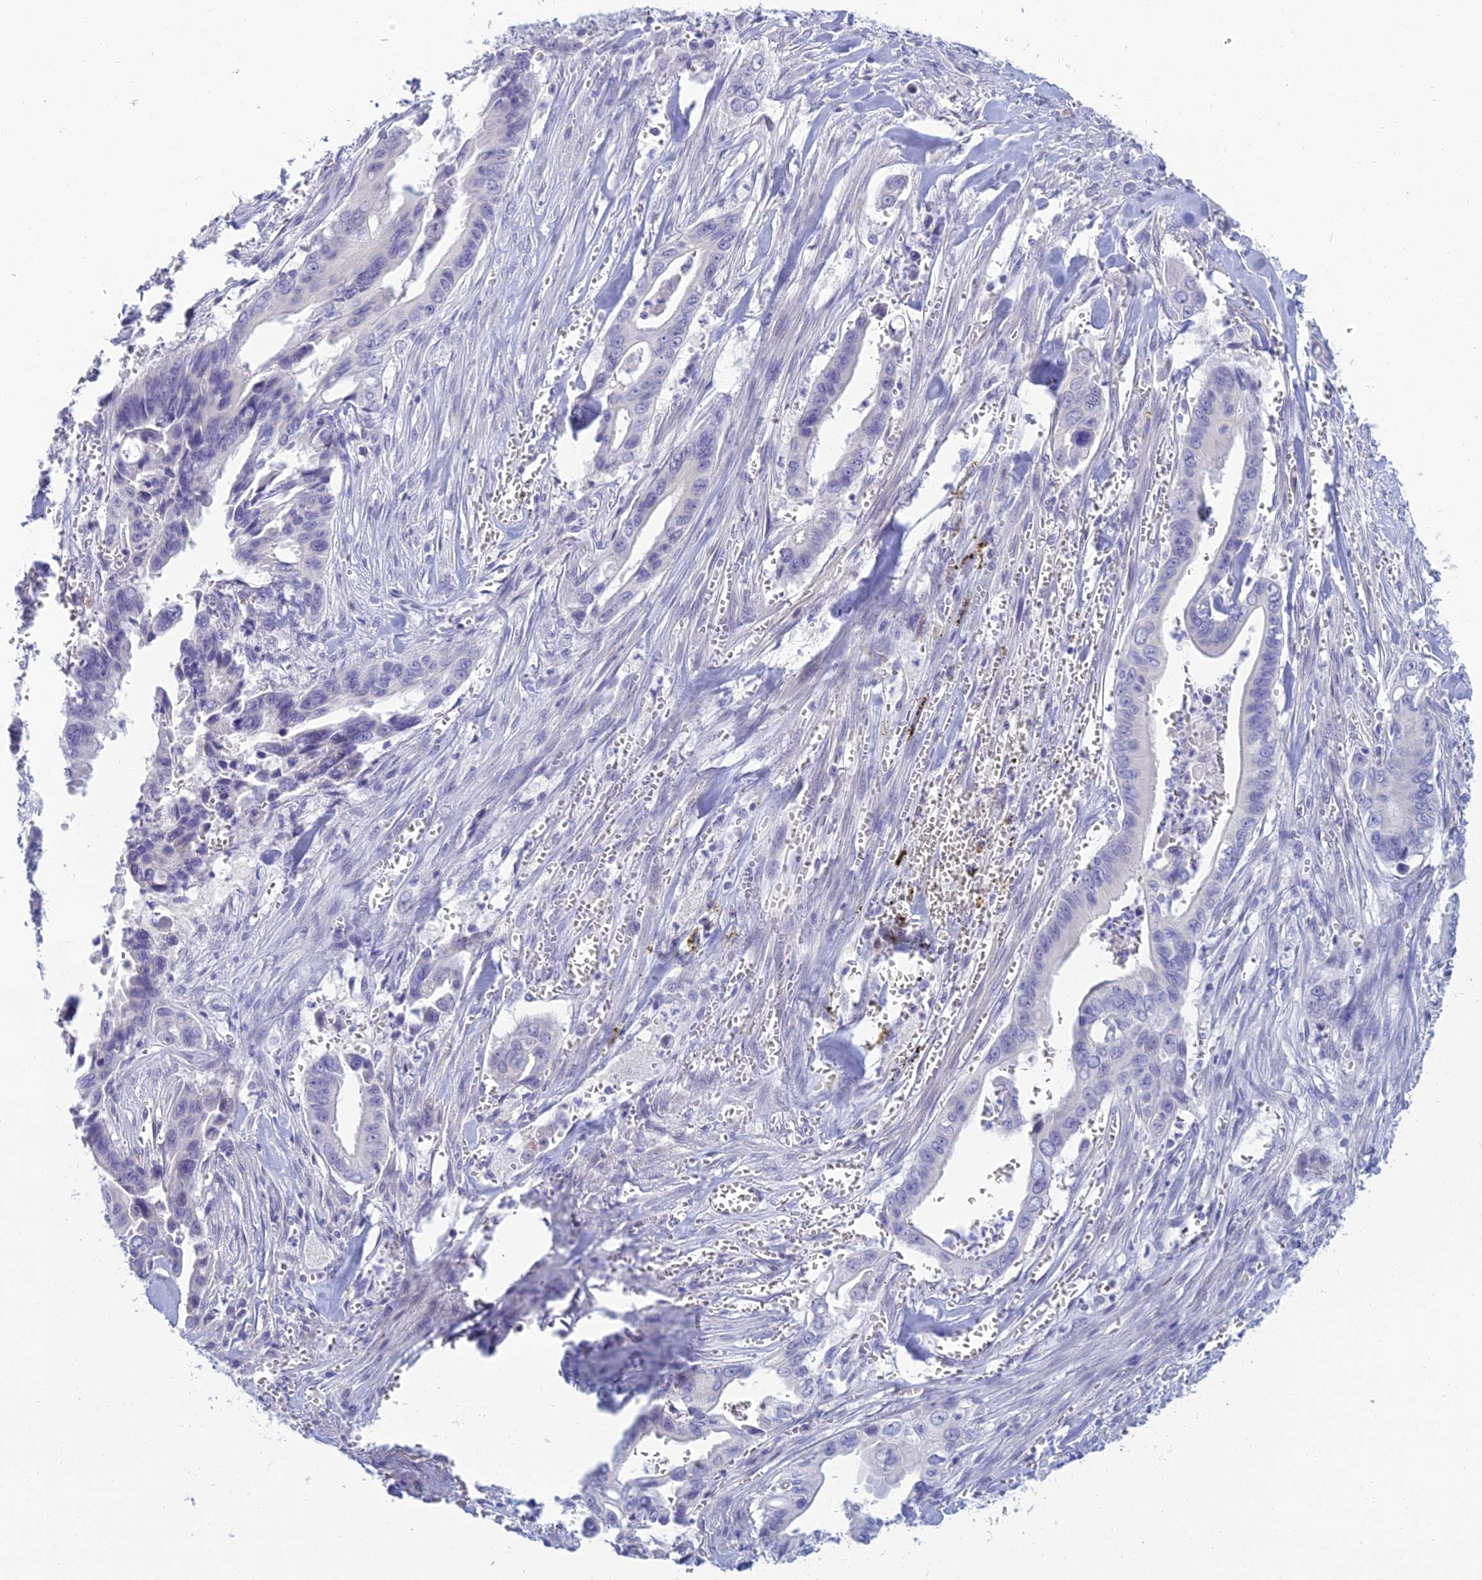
{"staining": {"intensity": "negative", "quantity": "none", "location": "none"}, "tissue": "pancreatic cancer", "cell_type": "Tumor cells", "image_type": "cancer", "snomed": [{"axis": "morphology", "description": "Adenocarcinoma, NOS"}, {"axis": "topography", "description": "Pancreas"}], "caption": "High power microscopy photomicrograph of an IHC micrograph of adenocarcinoma (pancreatic), revealing no significant expression in tumor cells.", "gene": "MUC13", "patient": {"sex": "male", "age": 59}}